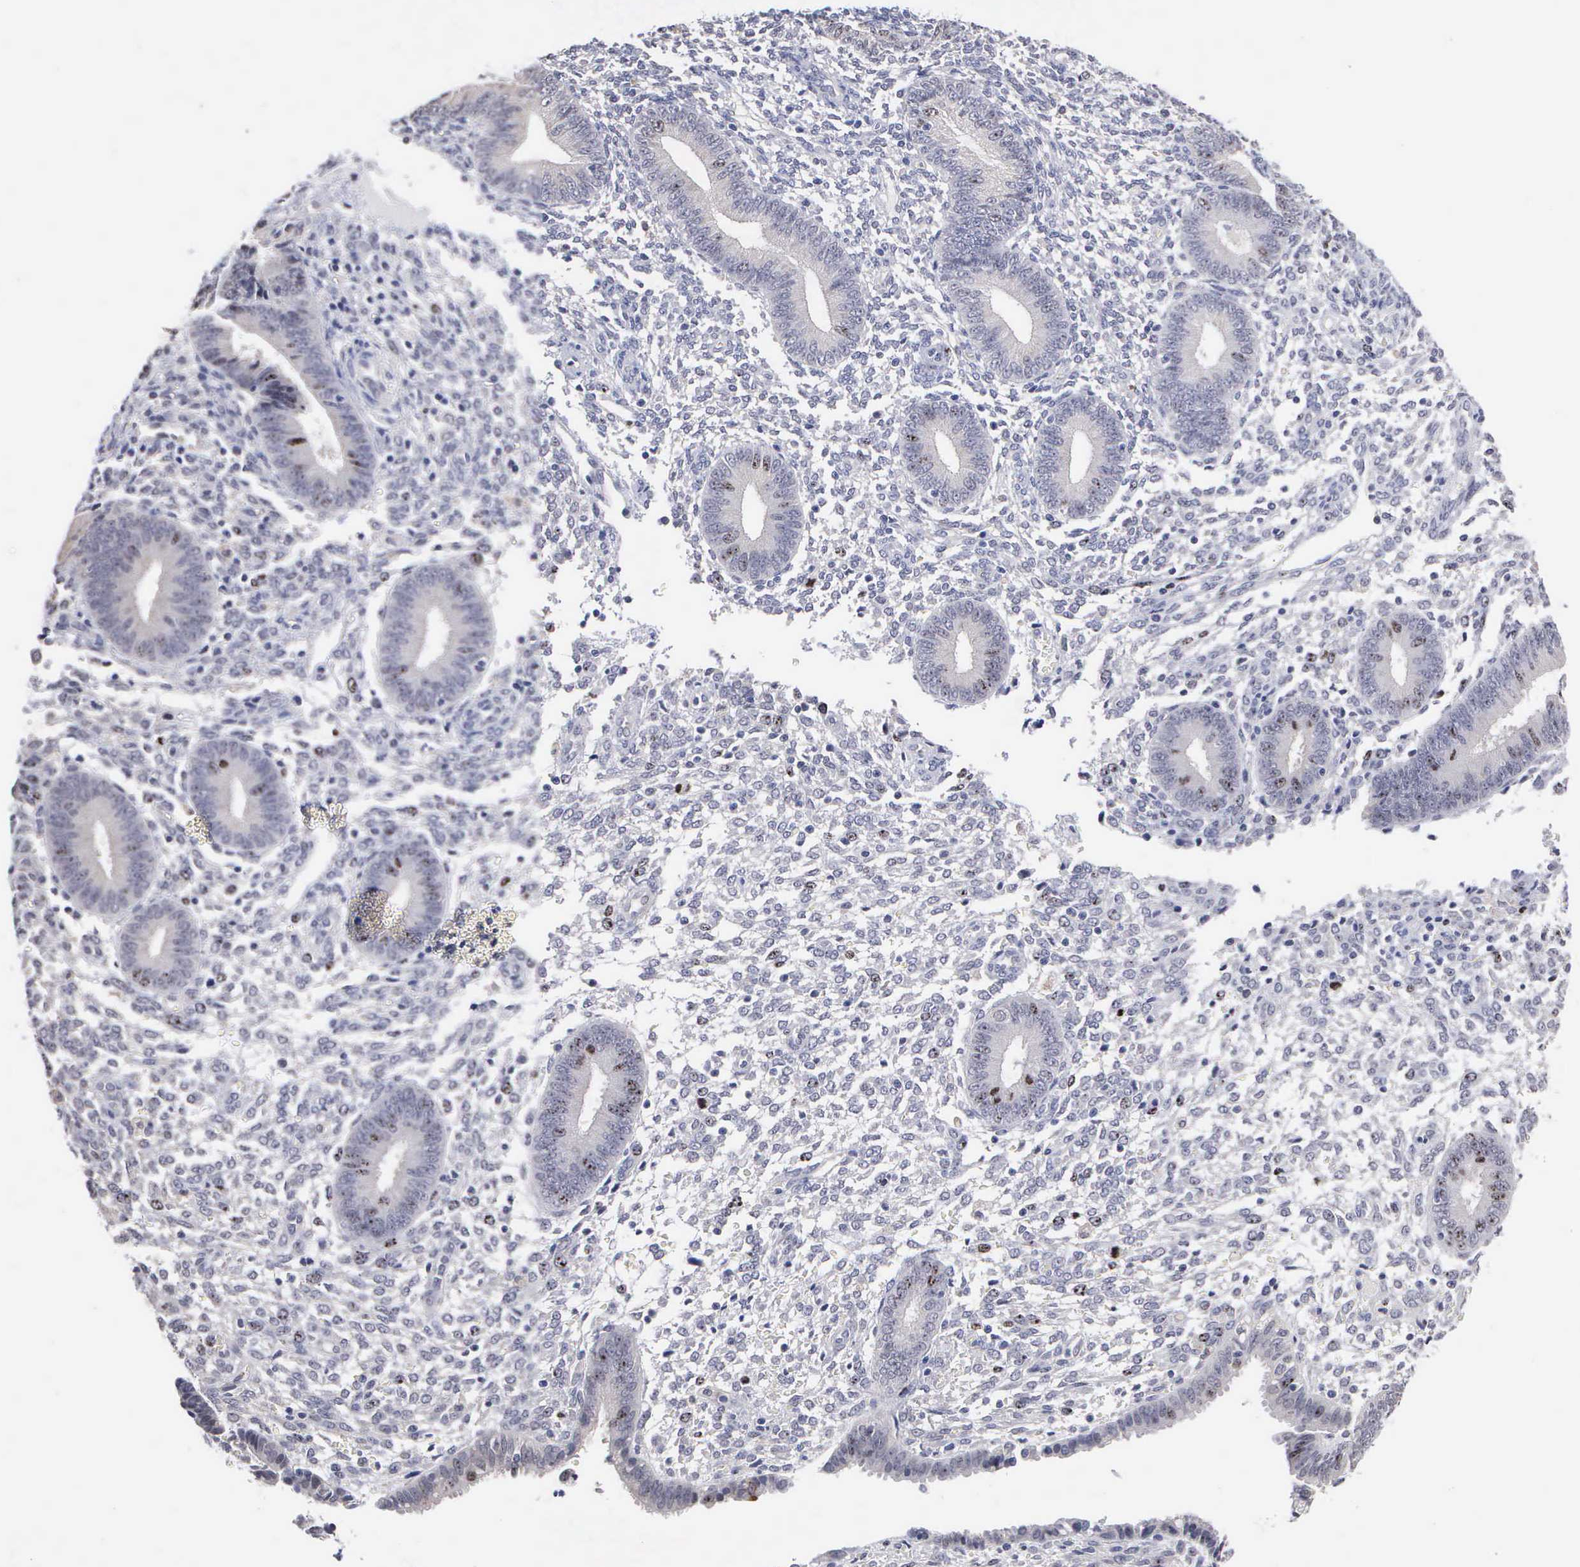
{"staining": {"intensity": "strong", "quantity": "<25%", "location": "nuclear"}, "tissue": "endometrium", "cell_type": "Cells in endometrial stroma", "image_type": "normal", "snomed": [{"axis": "morphology", "description": "Normal tissue, NOS"}, {"axis": "topography", "description": "Endometrium"}], "caption": "Approximately <25% of cells in endometrial stroma in normal endometrium show strong nuclear protein expression as visualized by brown immunohistochemical staining.", "gene": "KDM6A", "patient": {"sex": "female", "age": 35}}